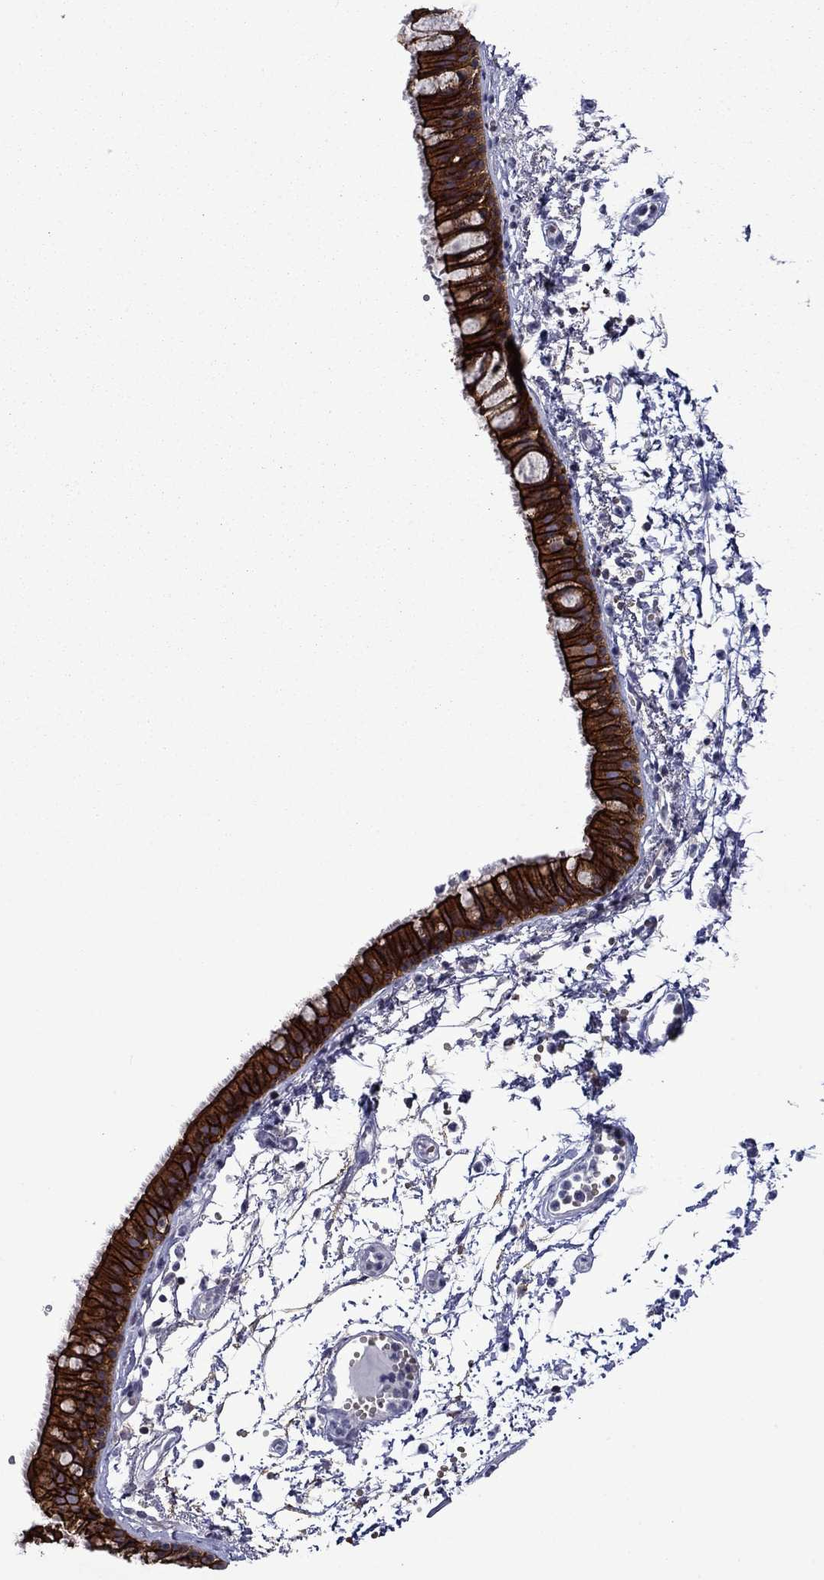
{"staining": {"intensity": "strong", "quantity": ">75%", "location": "cytoplasmic/membranous"}, "tissue": "bronchus", "cell_type": "Respiratory epithelial cells", "image_type": "normal", "snomed": [{"axis": "morphology", "description": "Normal tissue, NOS"}, {"axis": "topography", "description": "Cartilage tissue"}, {"axis": "topography", "description": "Bronchus"}], "caption": "Strong cytoplasmic/membranous positivity for a protein is identified in about >75% of respiratory epithelial cells of benign bronchus using immunohistochemistry (IHC).", "gene": "LMO7", "patient": {"sex": "male", "age": 66}}